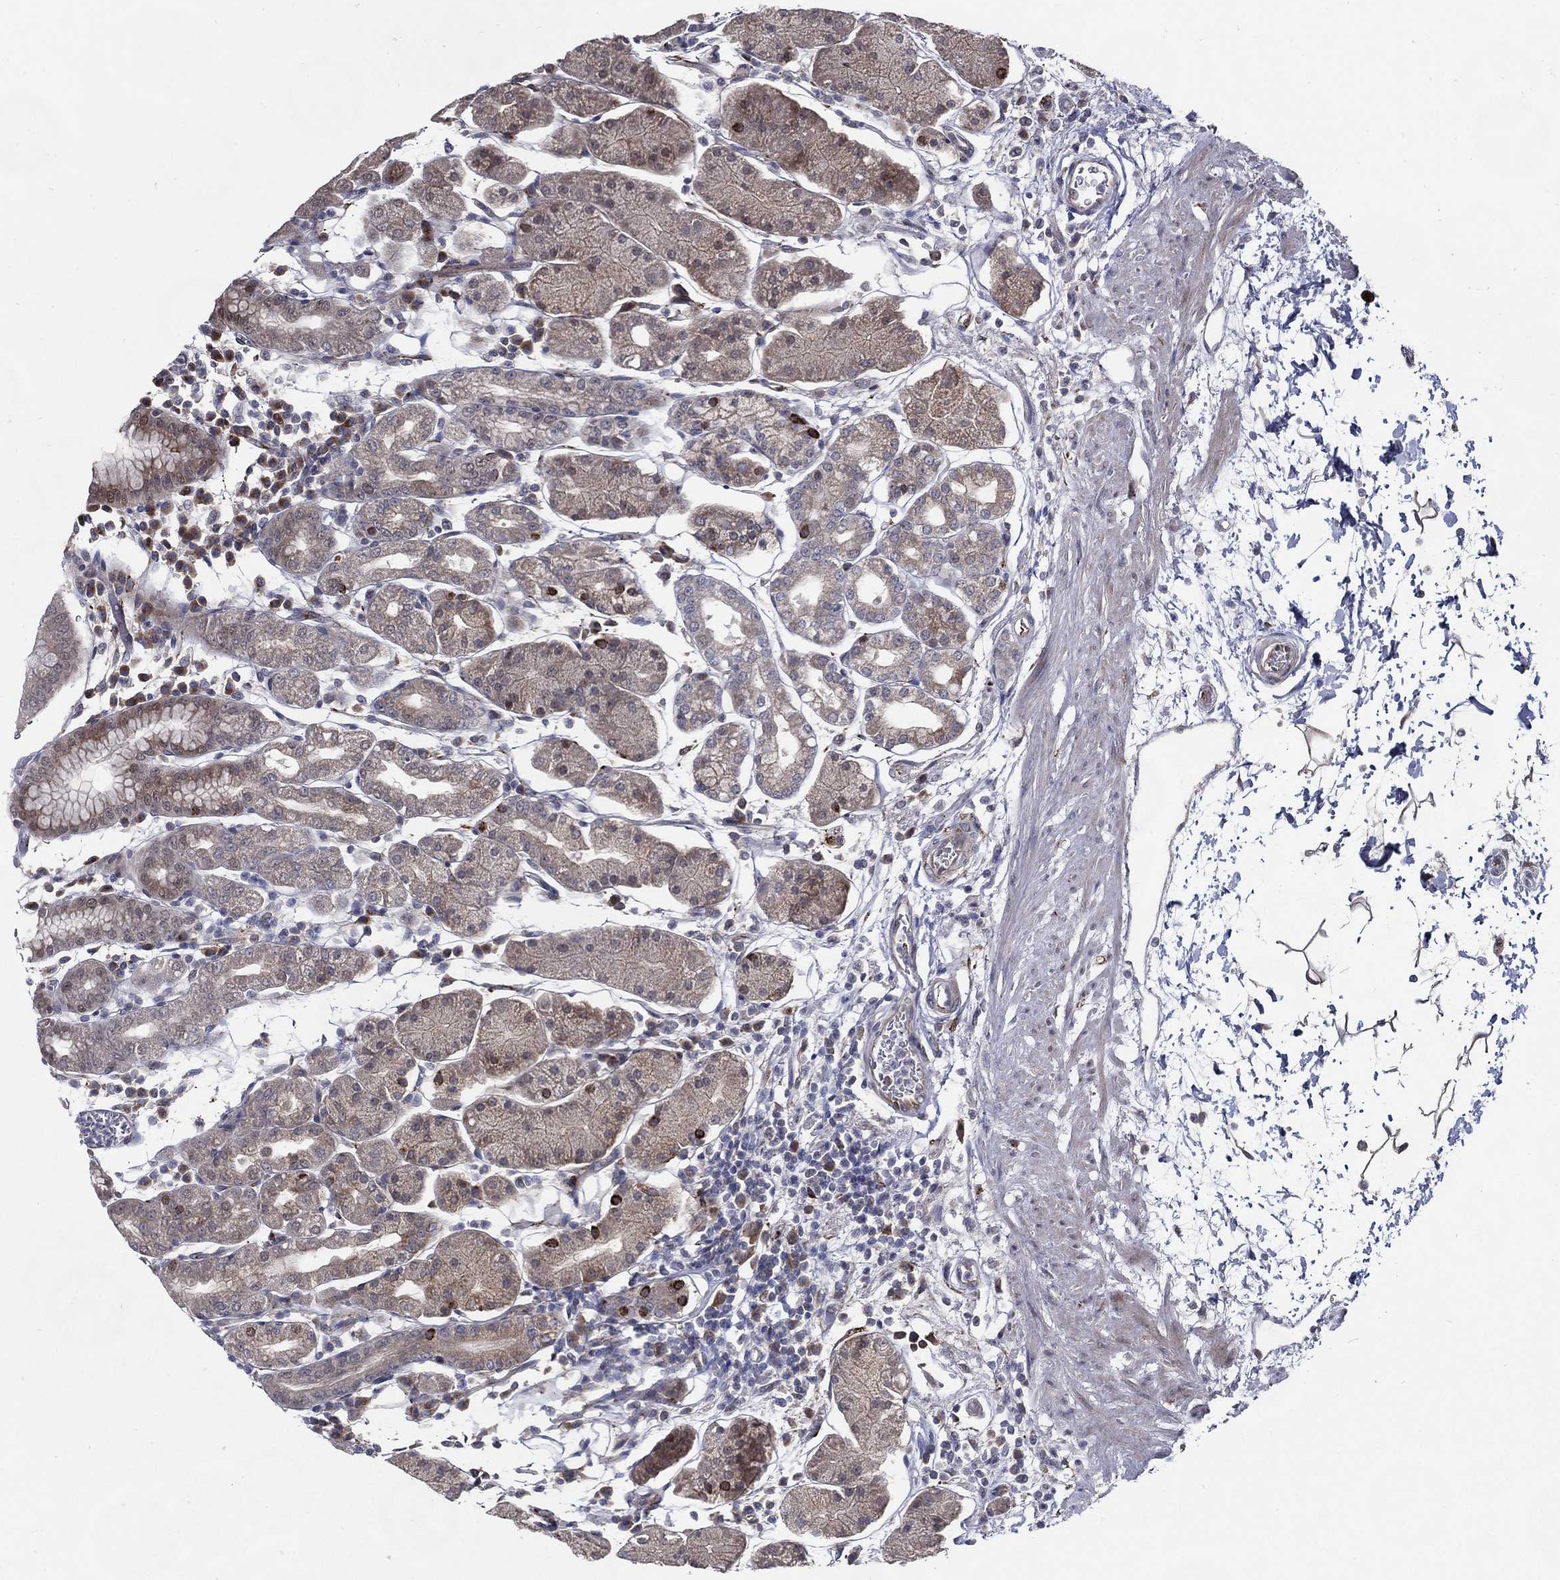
{"staining": {"intensity": "moderate", "quantity": "<25%", "location": "cytoplasmic/membranous"}, "tissue": "stomach", "cell_type": "Glandular cells", "image_type": "normal", "snomed": [{"axis": "morphology", "description": "Normal tissue, NOS"}, {"axis": "topography", "description": "Stomach"}], "caption": "This micrograph shows benign stomach stained with immunohistochemistry to label a protein in brown. The cytoplasmic/membranous of glandular cells show moderate positivity for the protein. Nuclei are counter-stained blue.", "gene": "ARHGAP11A", "patient": {"sex": "male", "age": 54}}